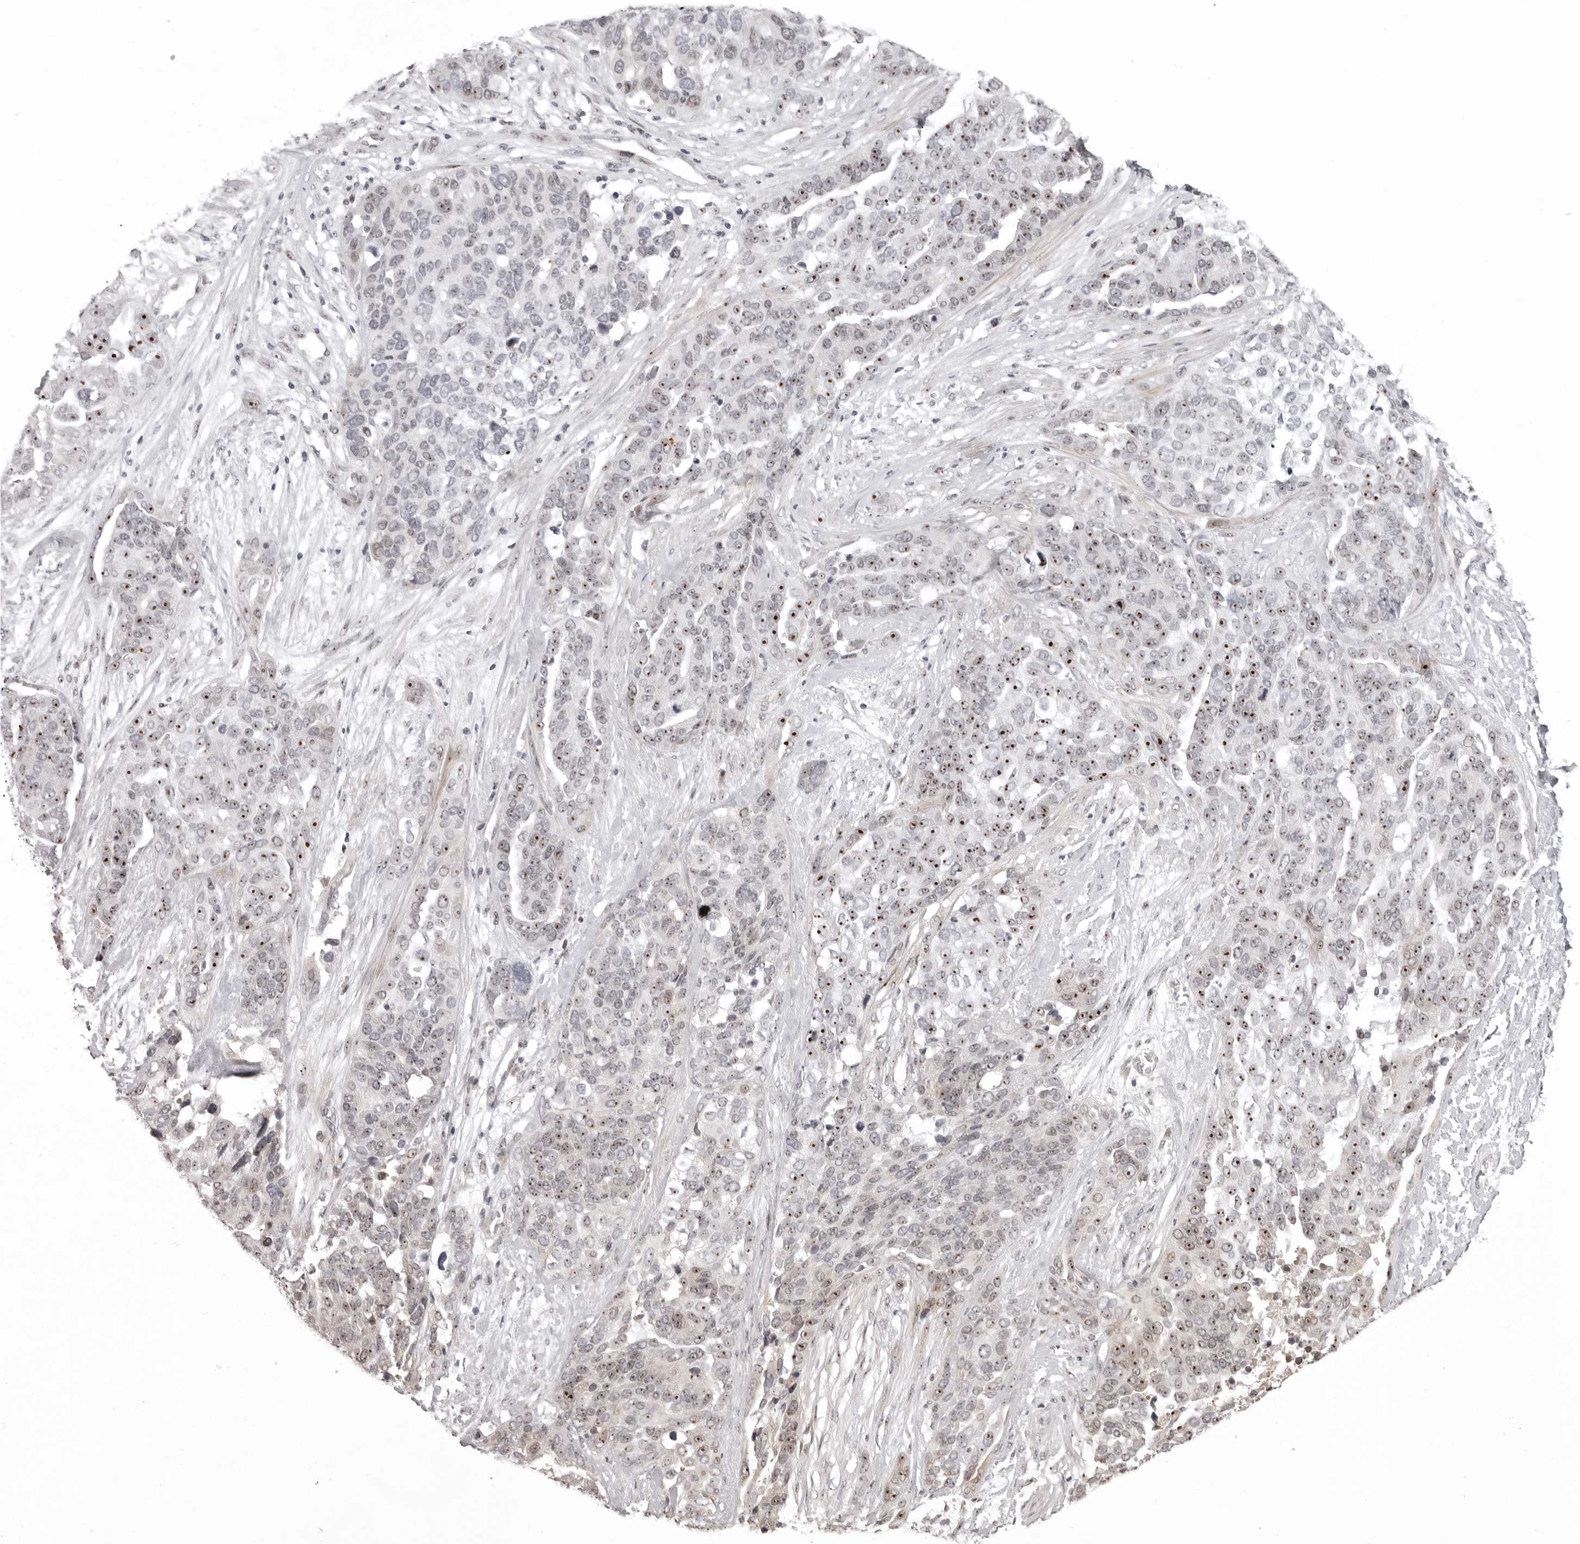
{"staining": {"intensity": "strong", "quantity": "25%-75%", "location": "nuclear"}, "tissue": "ovarian cancer", "cell_type": "Tumor cells", "image_type": "cancer", "snomed": [{"axis": "morphology", "description": "Cystadenocarcinoma, serous, NOS"}, {"axis": "topography", "description": "Ovary"}], "caption": "Brown immunohistochemical staining in ovarian serous cystadenocarcinoma shows strong nuclear expression in approximately 25%-75% of tumor cells. Using DAB (brown) and hematoxylin (blue) stains, captured at high magnification using brightfield microscopy.", "gene": "HELZ", "patient": {"sex": "female", "age": 44}}